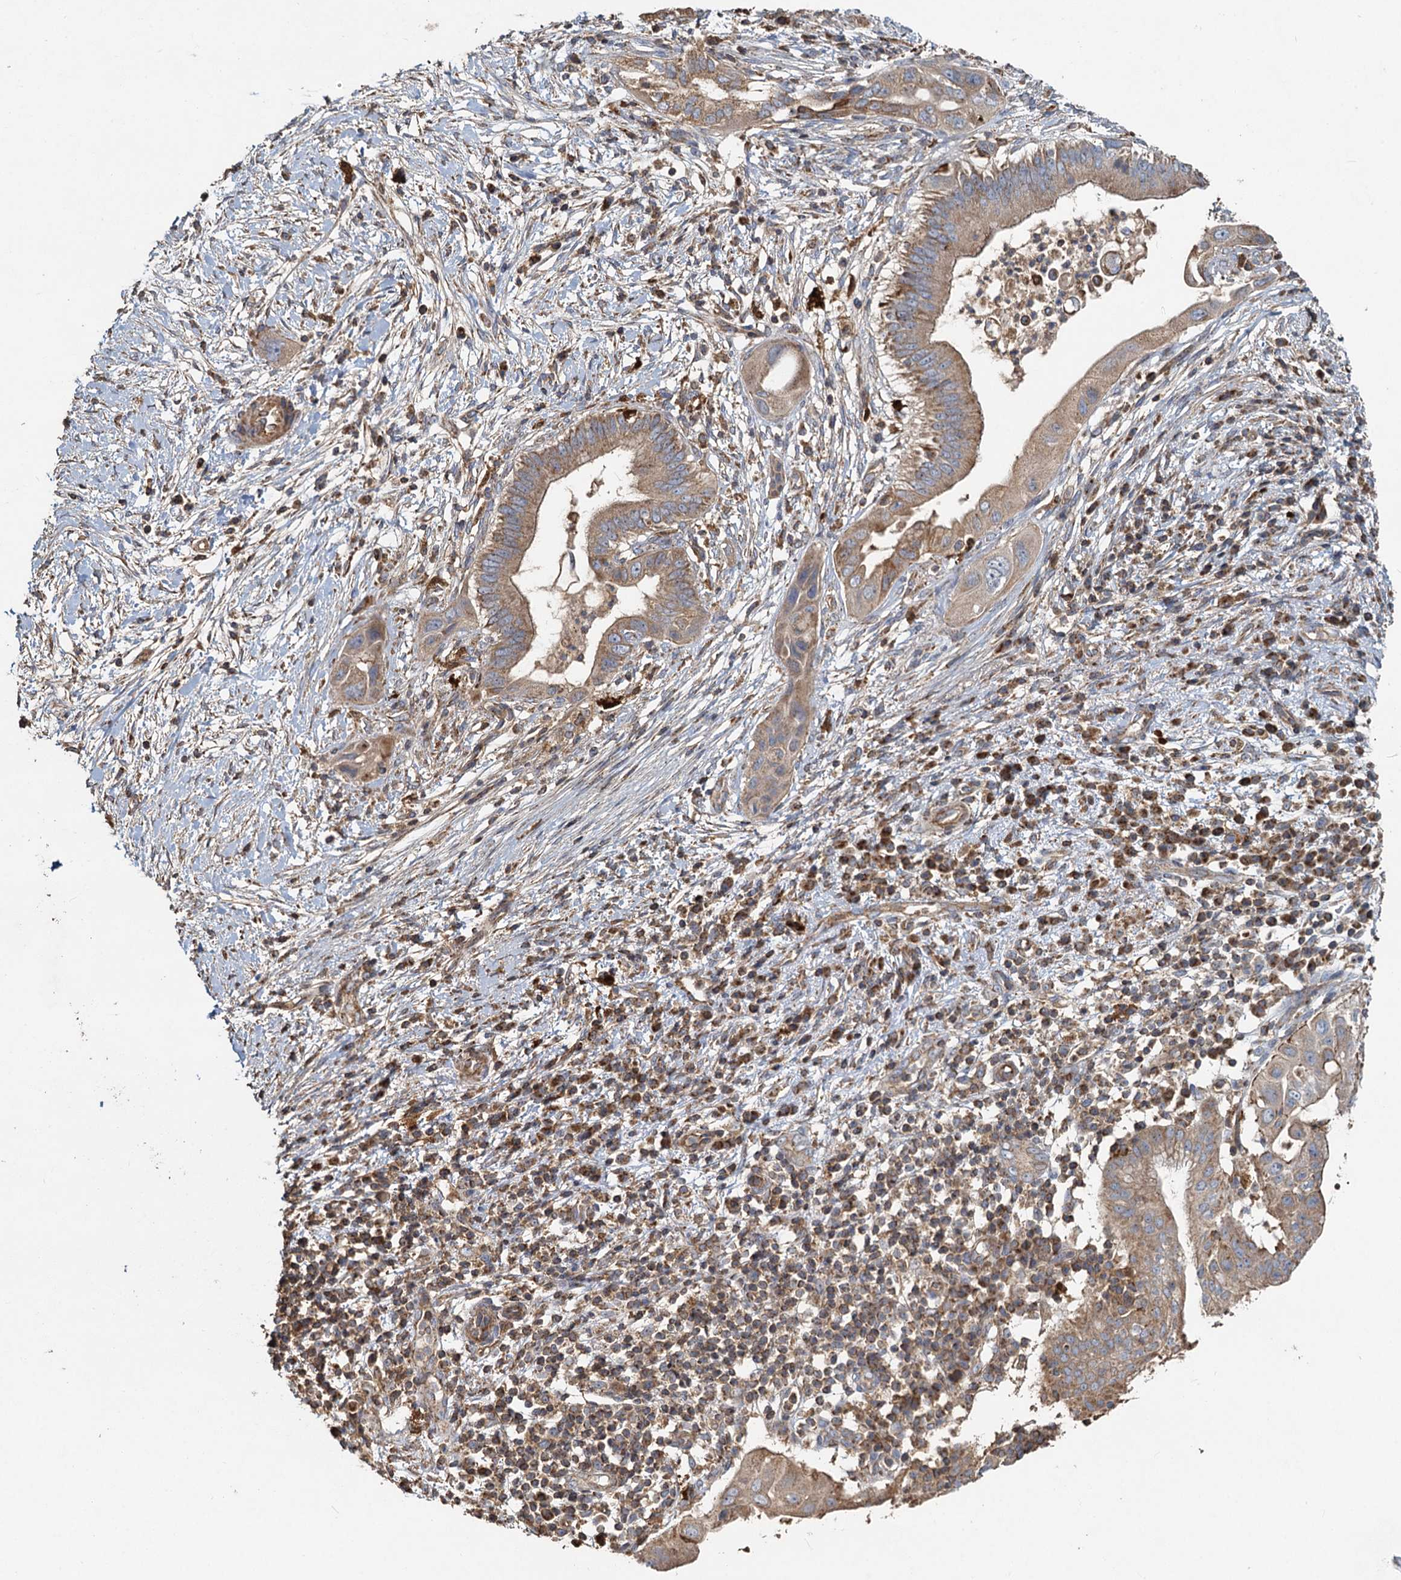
{"staining": {"intensity": "moderate", "quantity": ">75%", "location": "cytoplasmic/membranous"}, "tissue": "pancreatic cancer", "cell_type": "Tumor cells", "image_type": "cancer", "snomed": [{"axis": "morphology", "description": "Adenocarcinoma, NOS"}, {"axis": "topography", "description": "Pancreas"}], "caption": "A brown stain highlights moderate cytoplasmic/membranous staining of a protein in human pancreatic cancer (adenocarcinoma) tumor cells.", "gene": "SDS", "patient": {"sex": "male", "age": 68}}